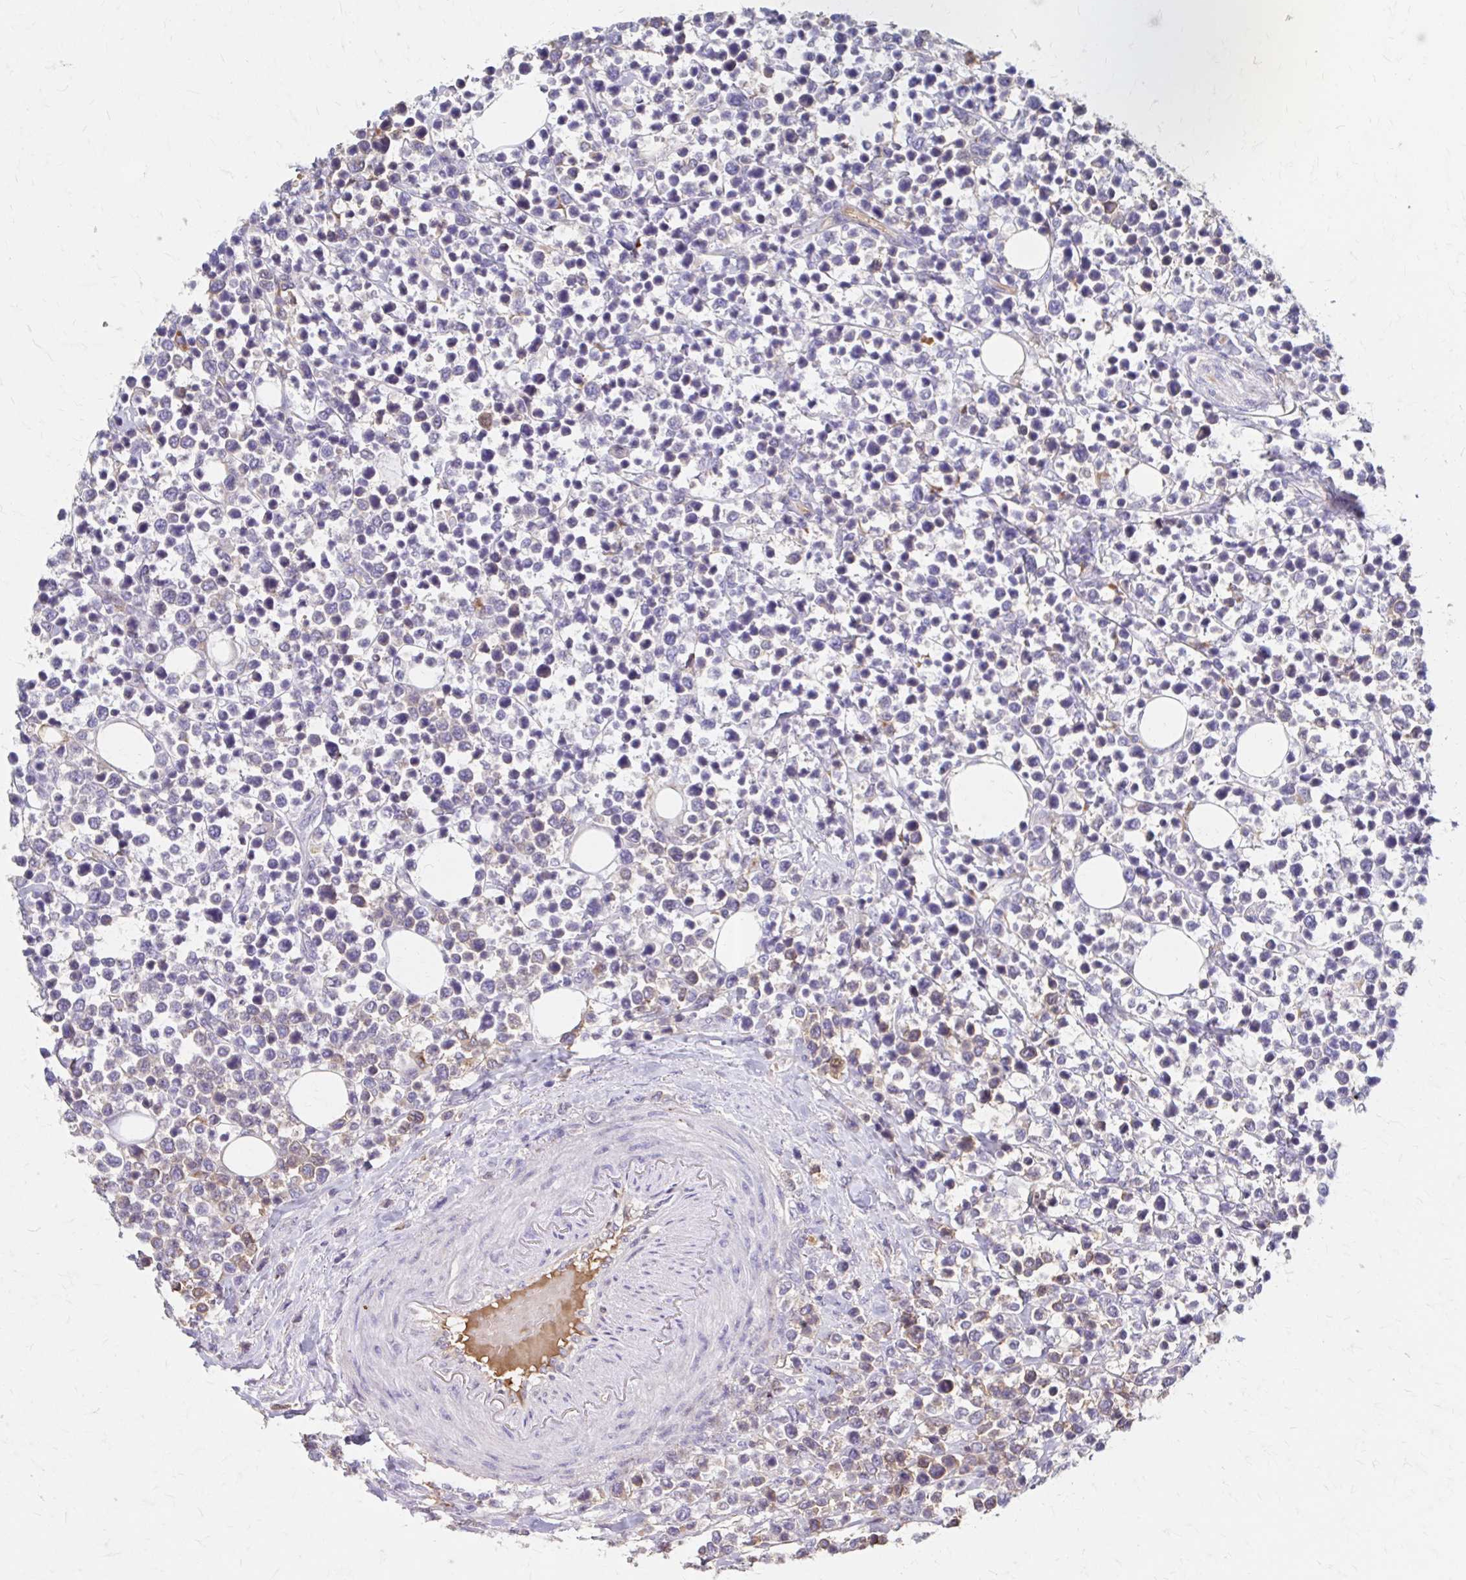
{"staining": {"intensity": "weak", "quantity": "<25%", "location": "cytoplasmic/membranous"}, "tissue": "lymphoma", "cell_type": "Tumor cells", "image_type": "cancer", "snomed": [{"axis": "morphology", "description": "Malignant lymphoma, non-Hodgkin's type, Low grade"}, {"axis": "topography", "description": "Lymph node"}], "caption": "Low-grade malignant lymphoma, non-Hodgkin's type was stained to show a protein in brown. There is no significant positivity in tumor cells. Brightfield microscopy of immunohistochemistry stained with DAB (brown) and hematoxylin (blue), captured at high magnification.", "gene": "HMGCS2", "patient": {"sex": "male", "age": 60}}